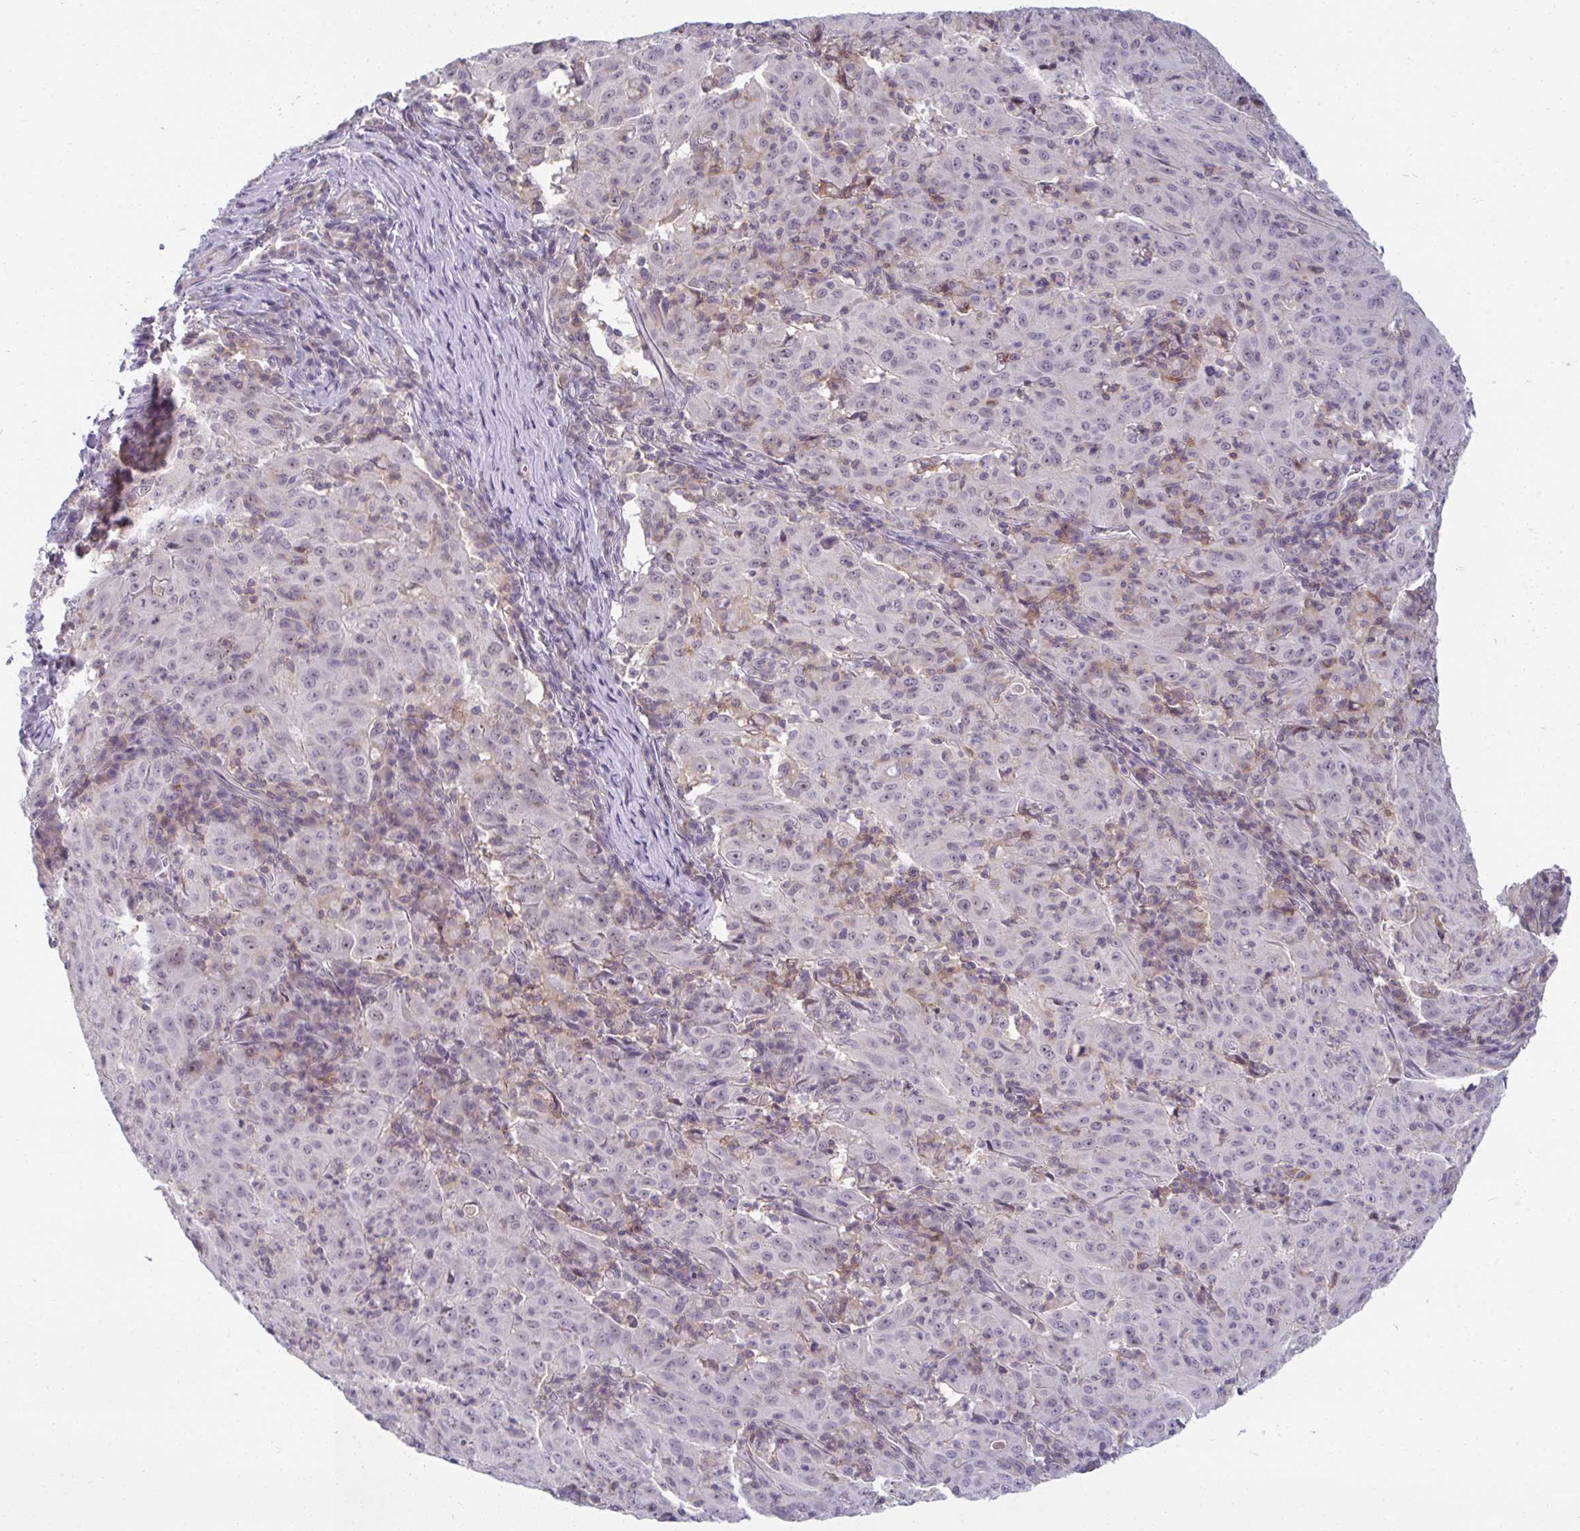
{"staining": {"intensity": "negative", "quantity": "none", "location": "none"}, "tissue": "pancreatic cancer", "cell_type": "Tumor cells", "image_type": "cancer", "snomed": [{"axis": "morphology", "description": "Adenocarcinoma, NOS"}, {"axis": "topography", "description": "Pancreas"}], "caption": "Immunohistochemistry (IHC) of pancreatic cancer reveals no positivity in tumor cells.", "gene": "PPFIA4", "patient": {"sex": "male", "age": 63}}